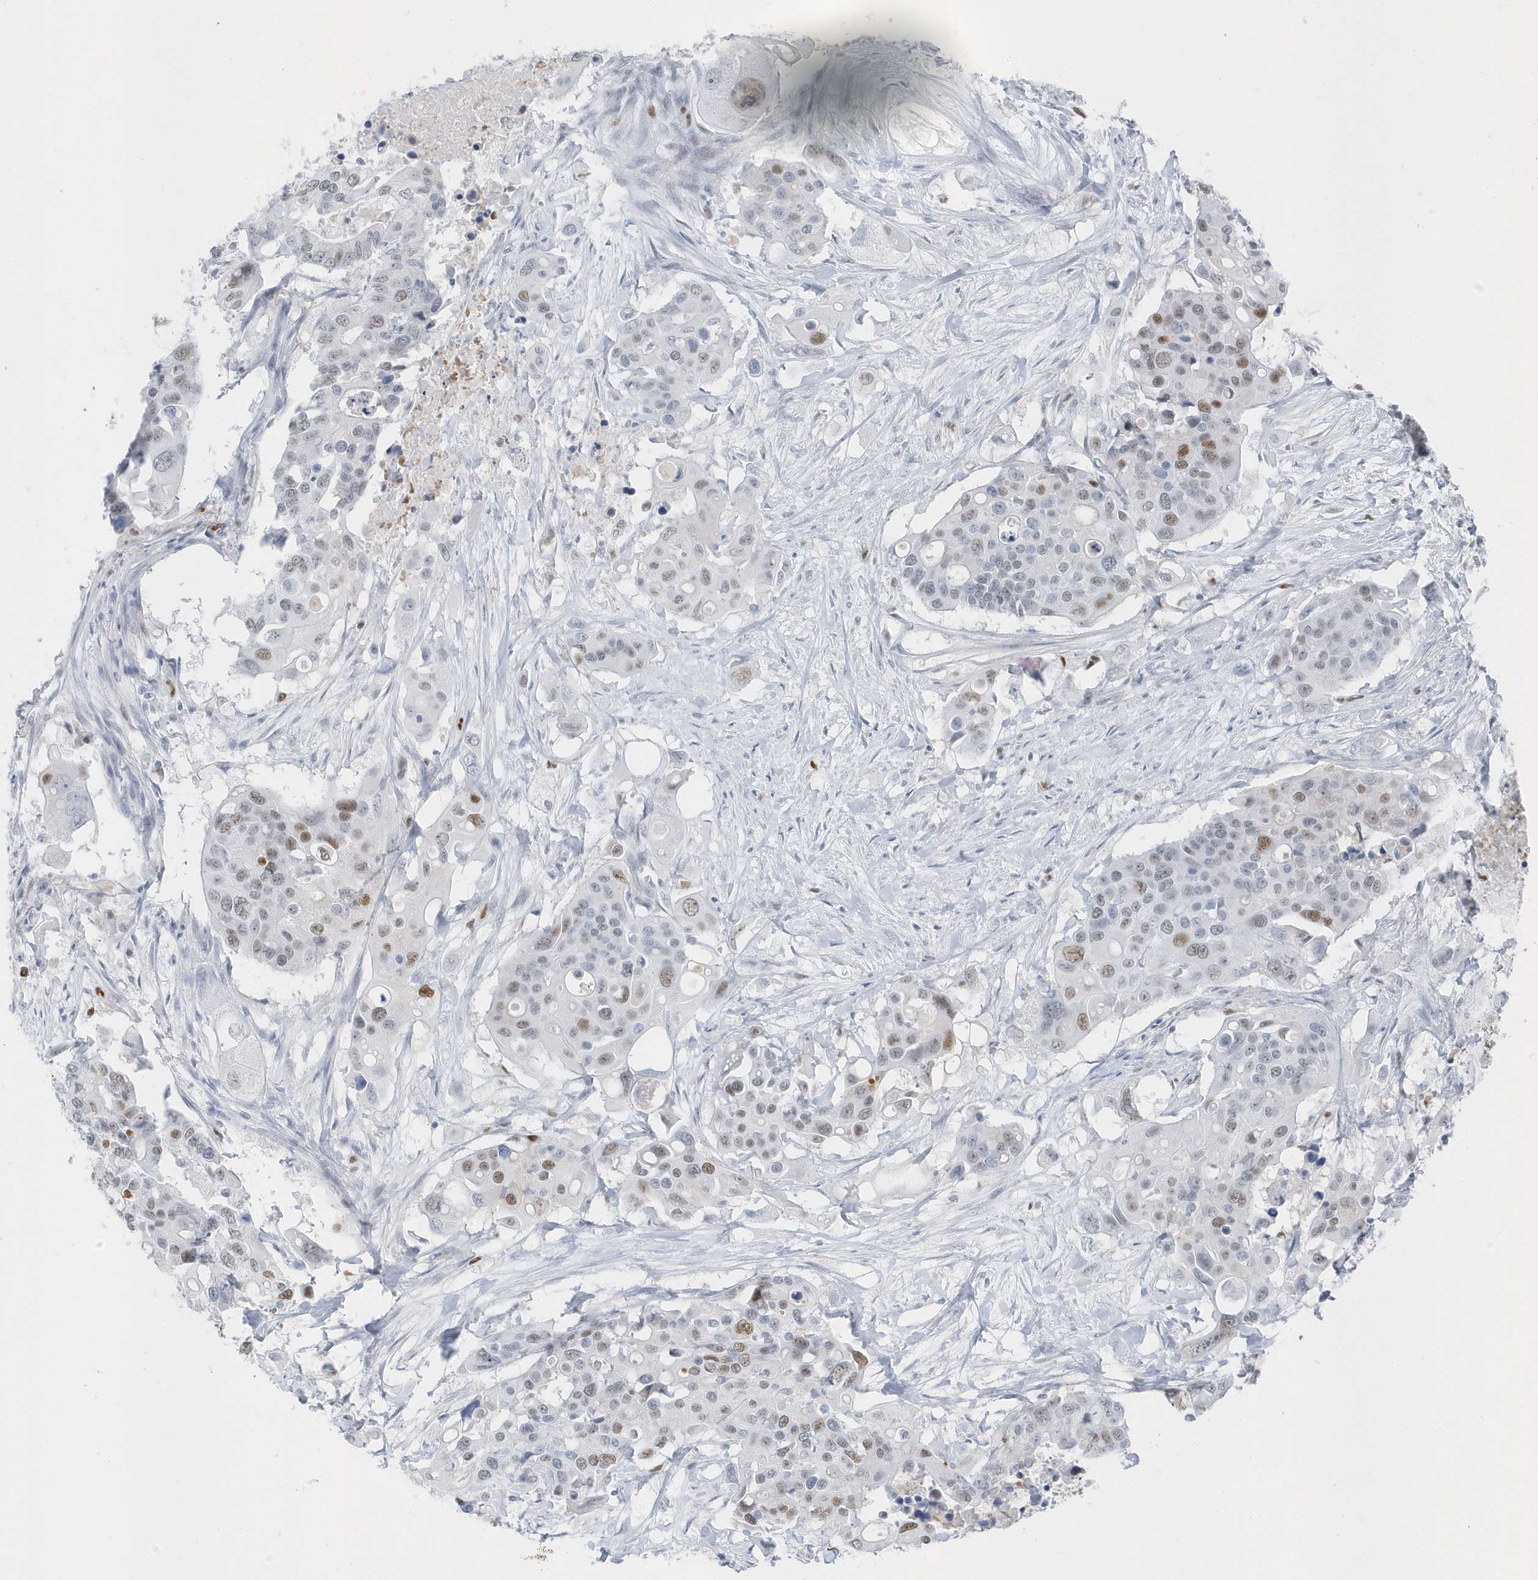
{"staining": {"intensity": "moderate", "quantity": "<25%", "location": "nuclear"}, "tissue": "colorectal cancer", "cell_type": "Tumor cells", "image_type": "cancer", "snomed": [{"axis": "morphology", "description": "Adenocarcinoma, NOS"}, {"axis": "topography", "description": "Colon"}], "caption": "A high-resolution histopathology image shows IHC staining of colorectal cancer (adenocarcinoma), which demonstrates moderate nuclear positivity in about <25% of tumor cells.", "gene": "SMIM34", "patient": {"sex": "male", "age": 77}}